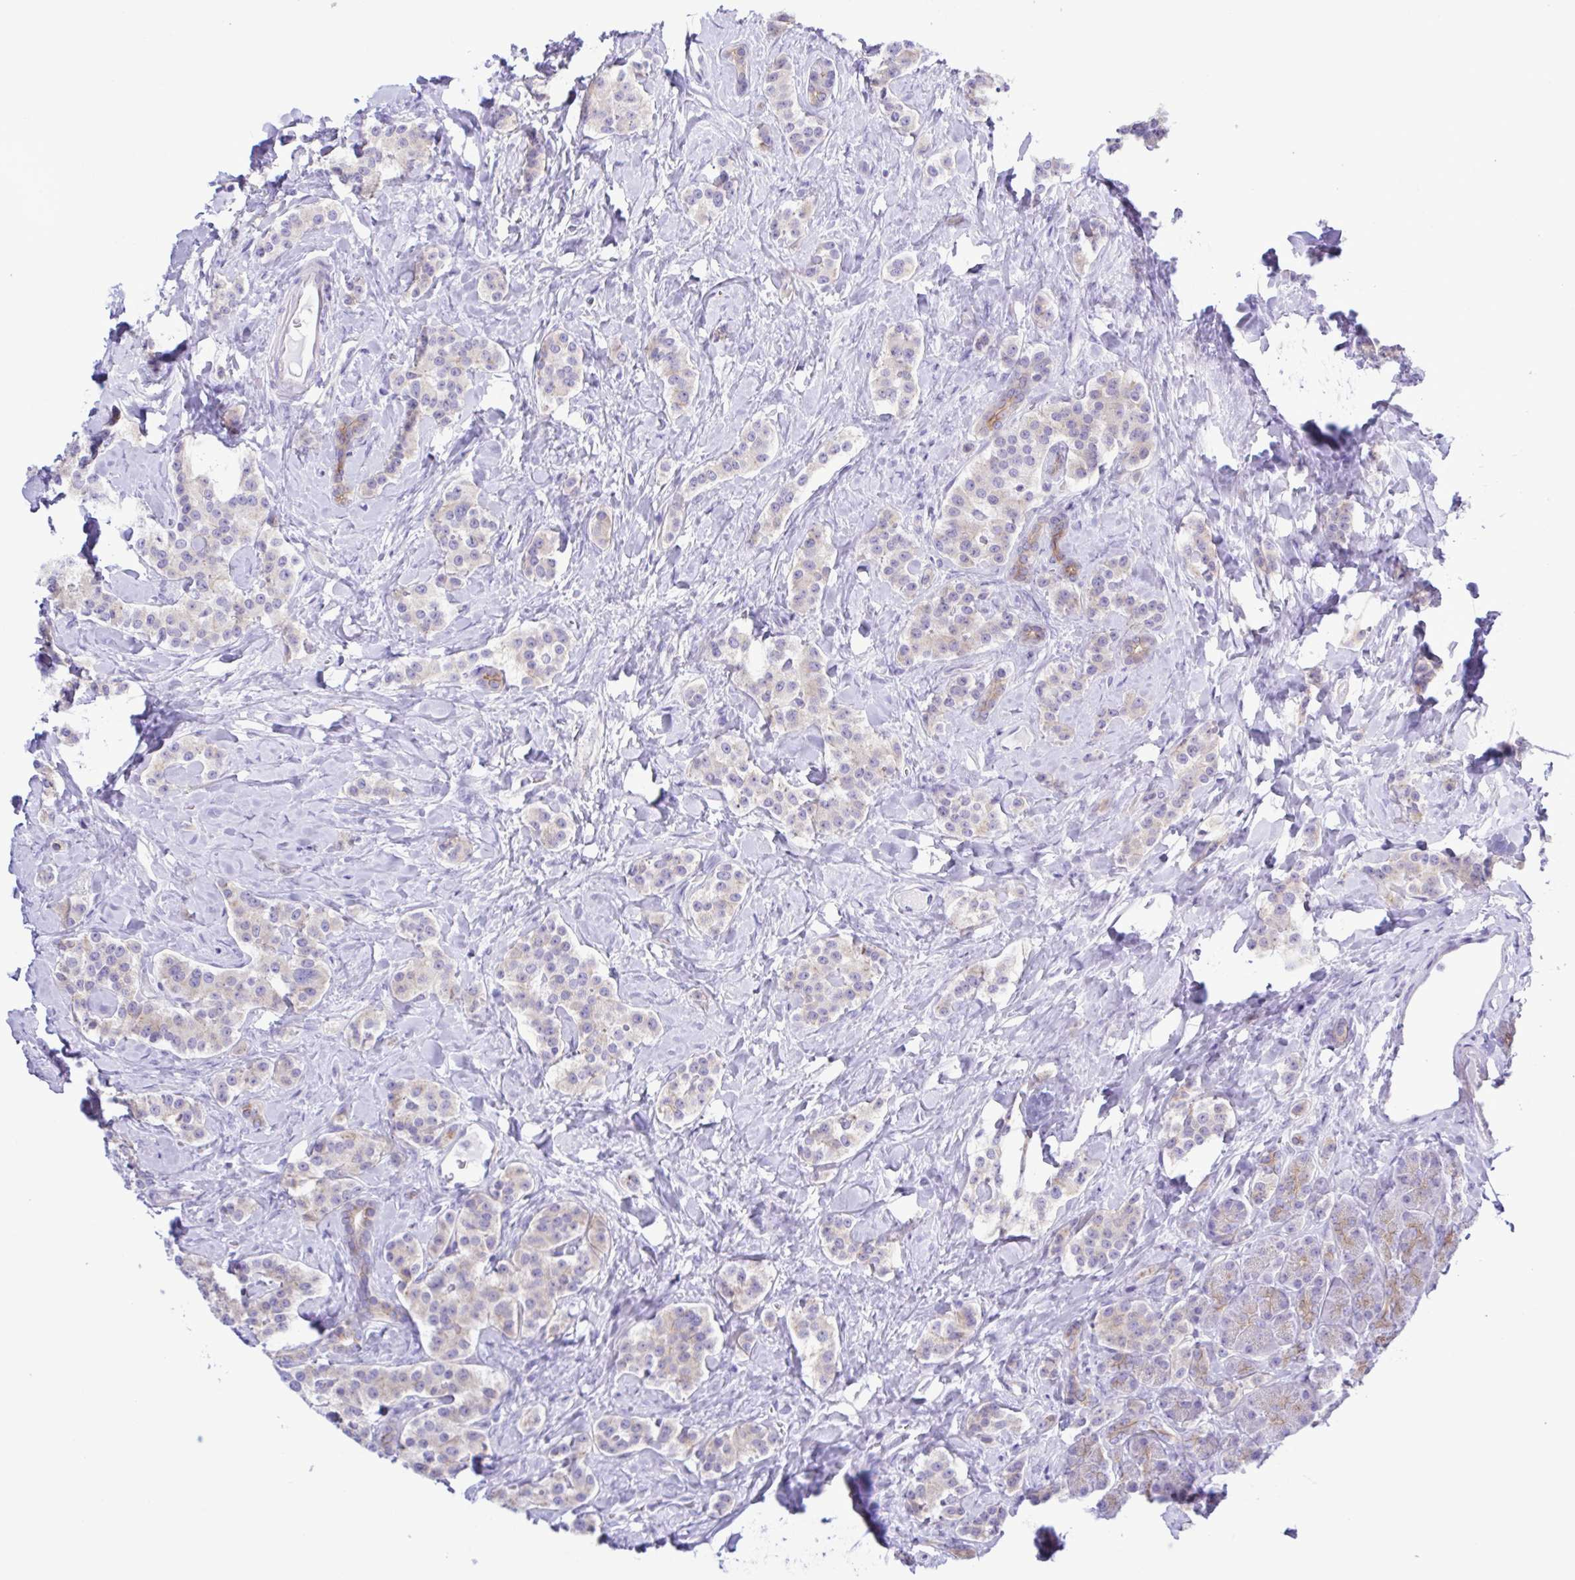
{"staining": {"intensity": "weak", "quantity": "<25%", "location": "cytoplasmic/membranous"}, "tissue": "carcinoid", "cell_type": "Tumor cells", "image_type": "cancer", "snomed": [{"axis": "morphology", "description": "Normal tissue, NOS"}, {"axis": "morphology", "description": "Carcinoid, malignant, NOS"}, {"axis": "topography", "description": "Pancreas"}], "caption": "IHC of carcinoid (malignant) exhibits no expression in tumor cells. Nuclei are stained in blue.", "gene": "CYP11A1", "patient": {"sex": "male", "age": 36}}